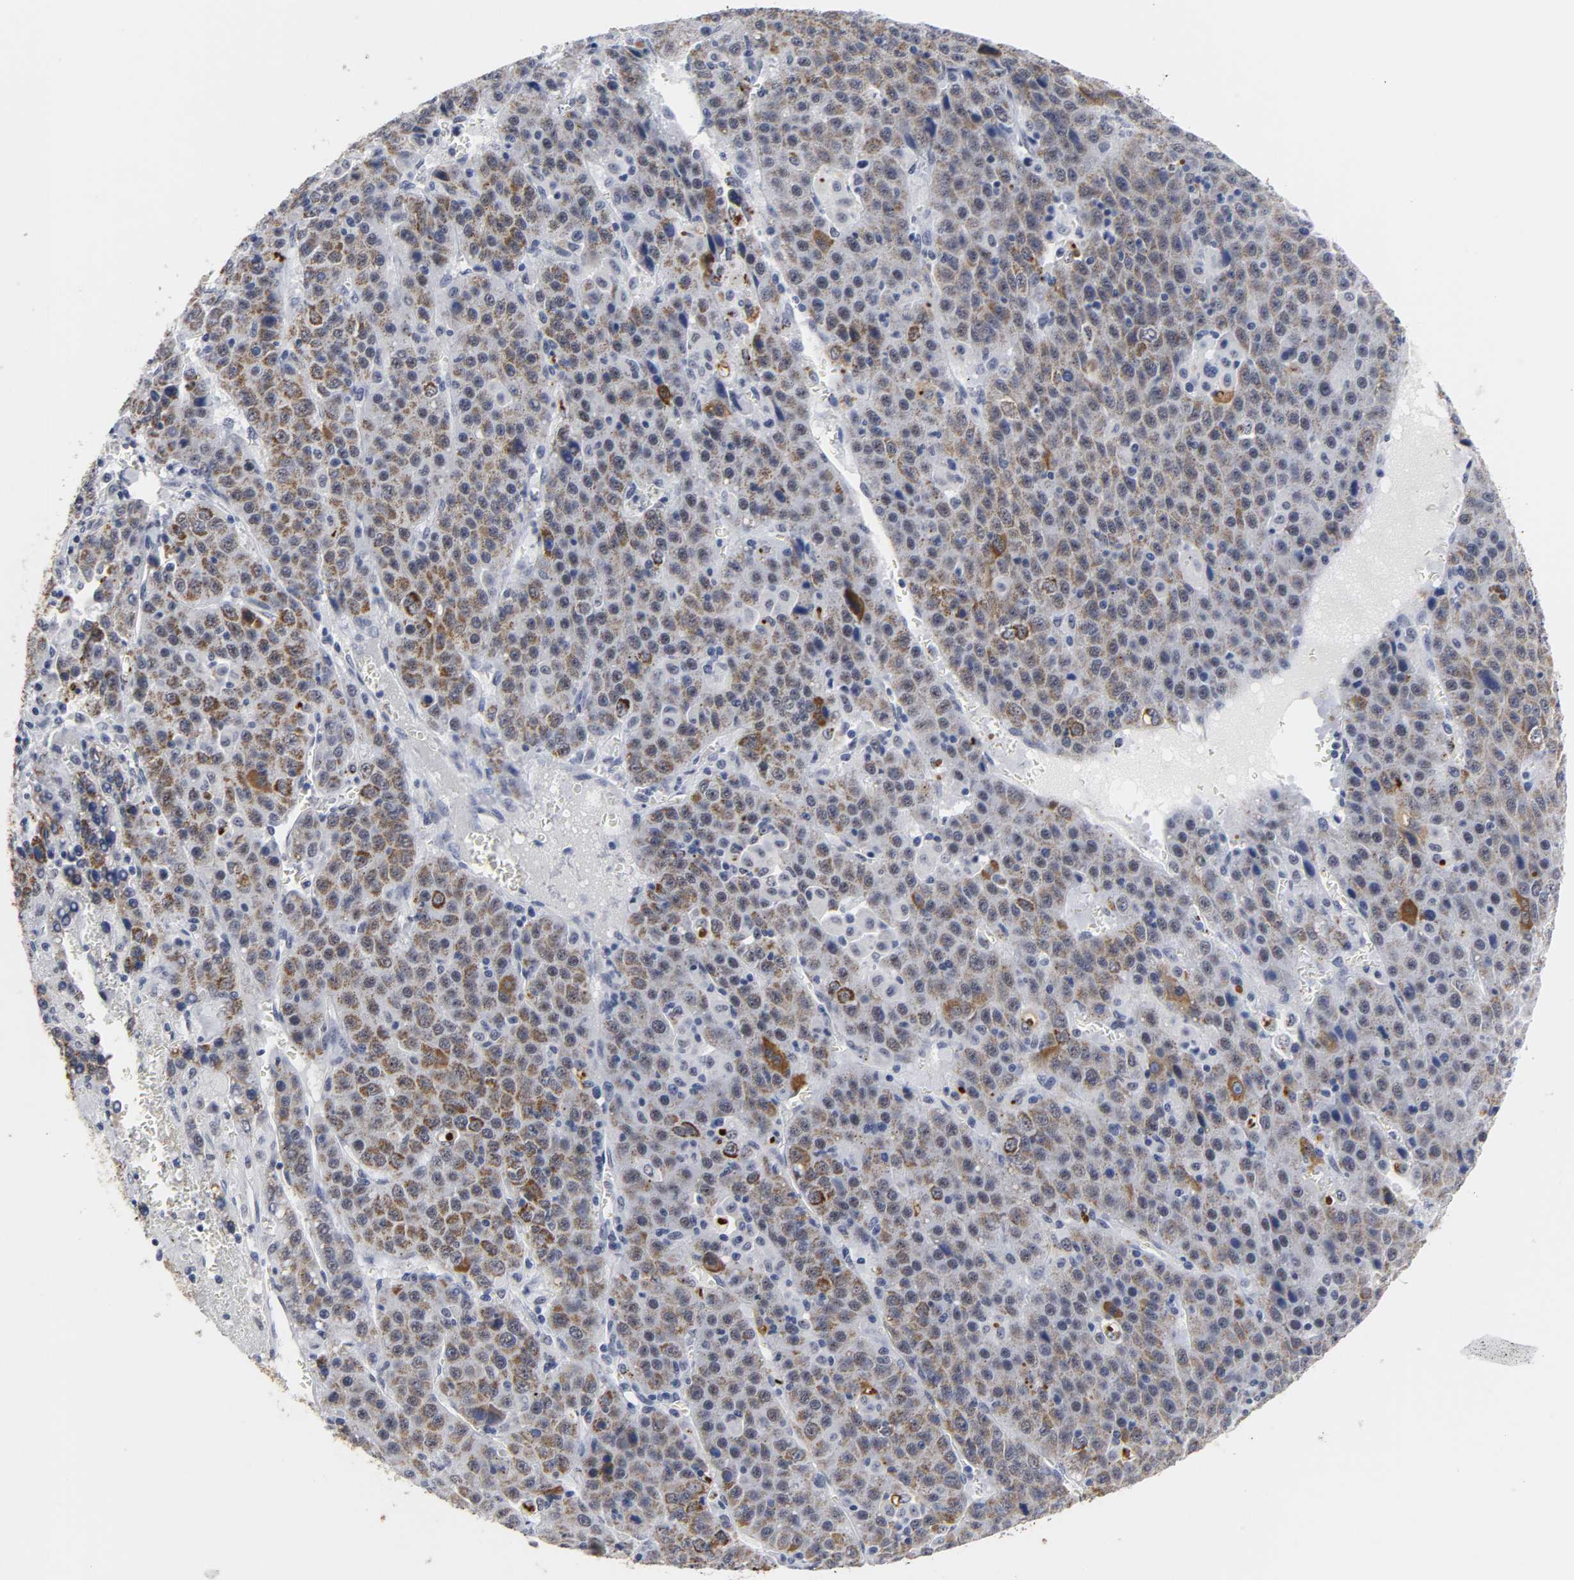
{"staining": {"intensity": "moderate", "quantity": ">75%", "location": "cytoplasmic/membranous"}, "tissue": "liver cancer", "cell_type": "Tumor cells", "image_type": "cancer", "snomed": [{"axis": "morphology", "description": "Carcinoma, Hepatocellular, NOS"}, {"axis": "topography", "description": "Liver"}], "caption": "Tumor cells show medium levels of moderate cytoplasmic/membranous staining in approximately >75% of cells in human hepatocellular carcinoma (liver).", "gene": "GRHL2", "patient": {"sex": "female", "age": 53}}